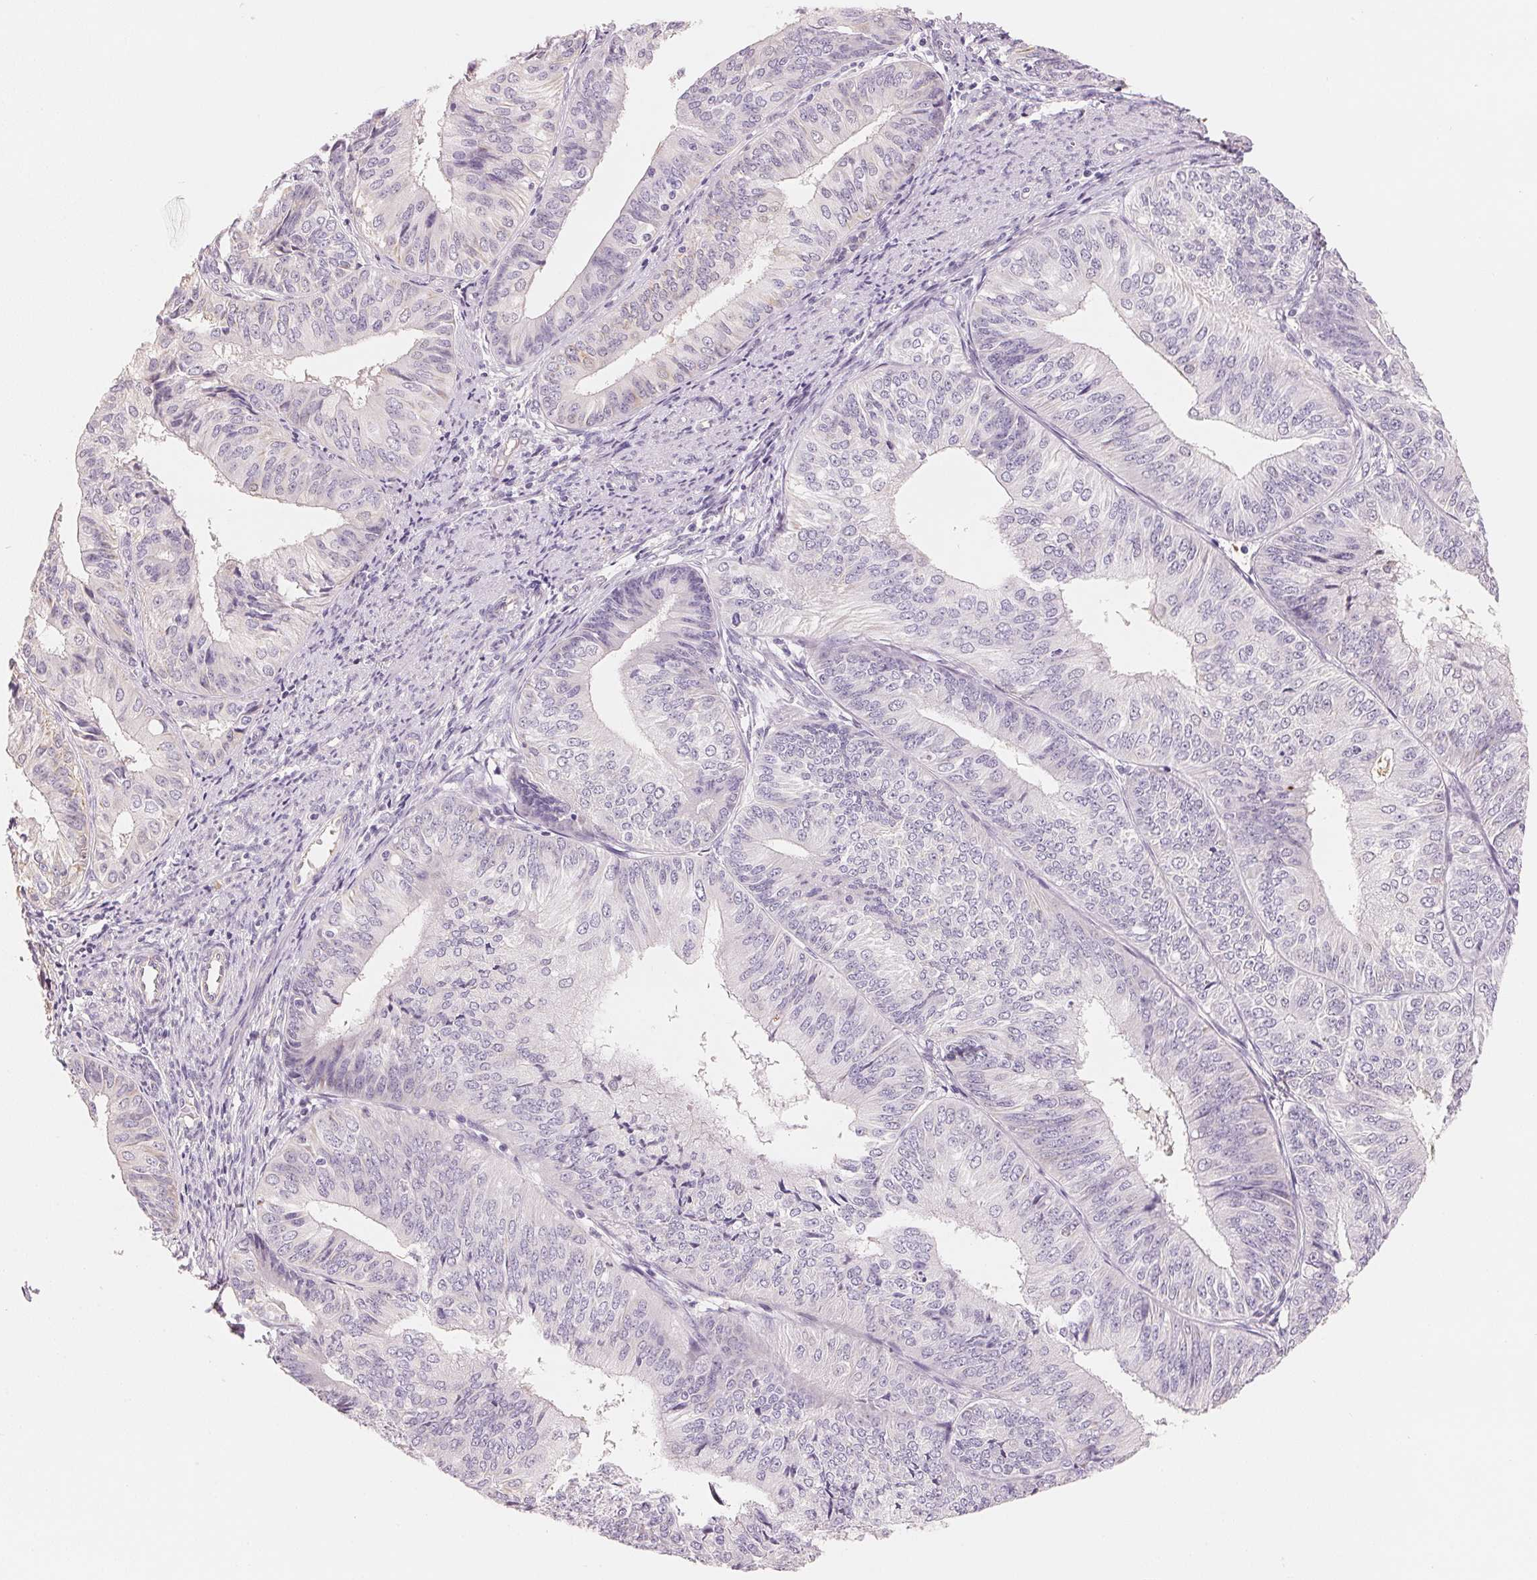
{"staining": {"intensity": "negative", "quantity": "none", "location": "none"}, "tissue": "endometrial cancer", "cell_type": "Tumor cells", "image_type": "cancer", "snomed": [{"axis": "morphology", "description": "Adenocarcinoma, NOS"}, {"axis": "topography", "description": "Endometrium"}], "caption": "Immunohistochemistry image of neoplastic tissue: human endometrial cancer (adenocarcinoma) stained with DAB shows no significant protein staining in tumor cells. The staining is performed using DAB brown chromogen with nuclei counter-stained in using hematoxylin.", "gene": "CFHR2", "patient": {"sex": "female", "age": 58}}